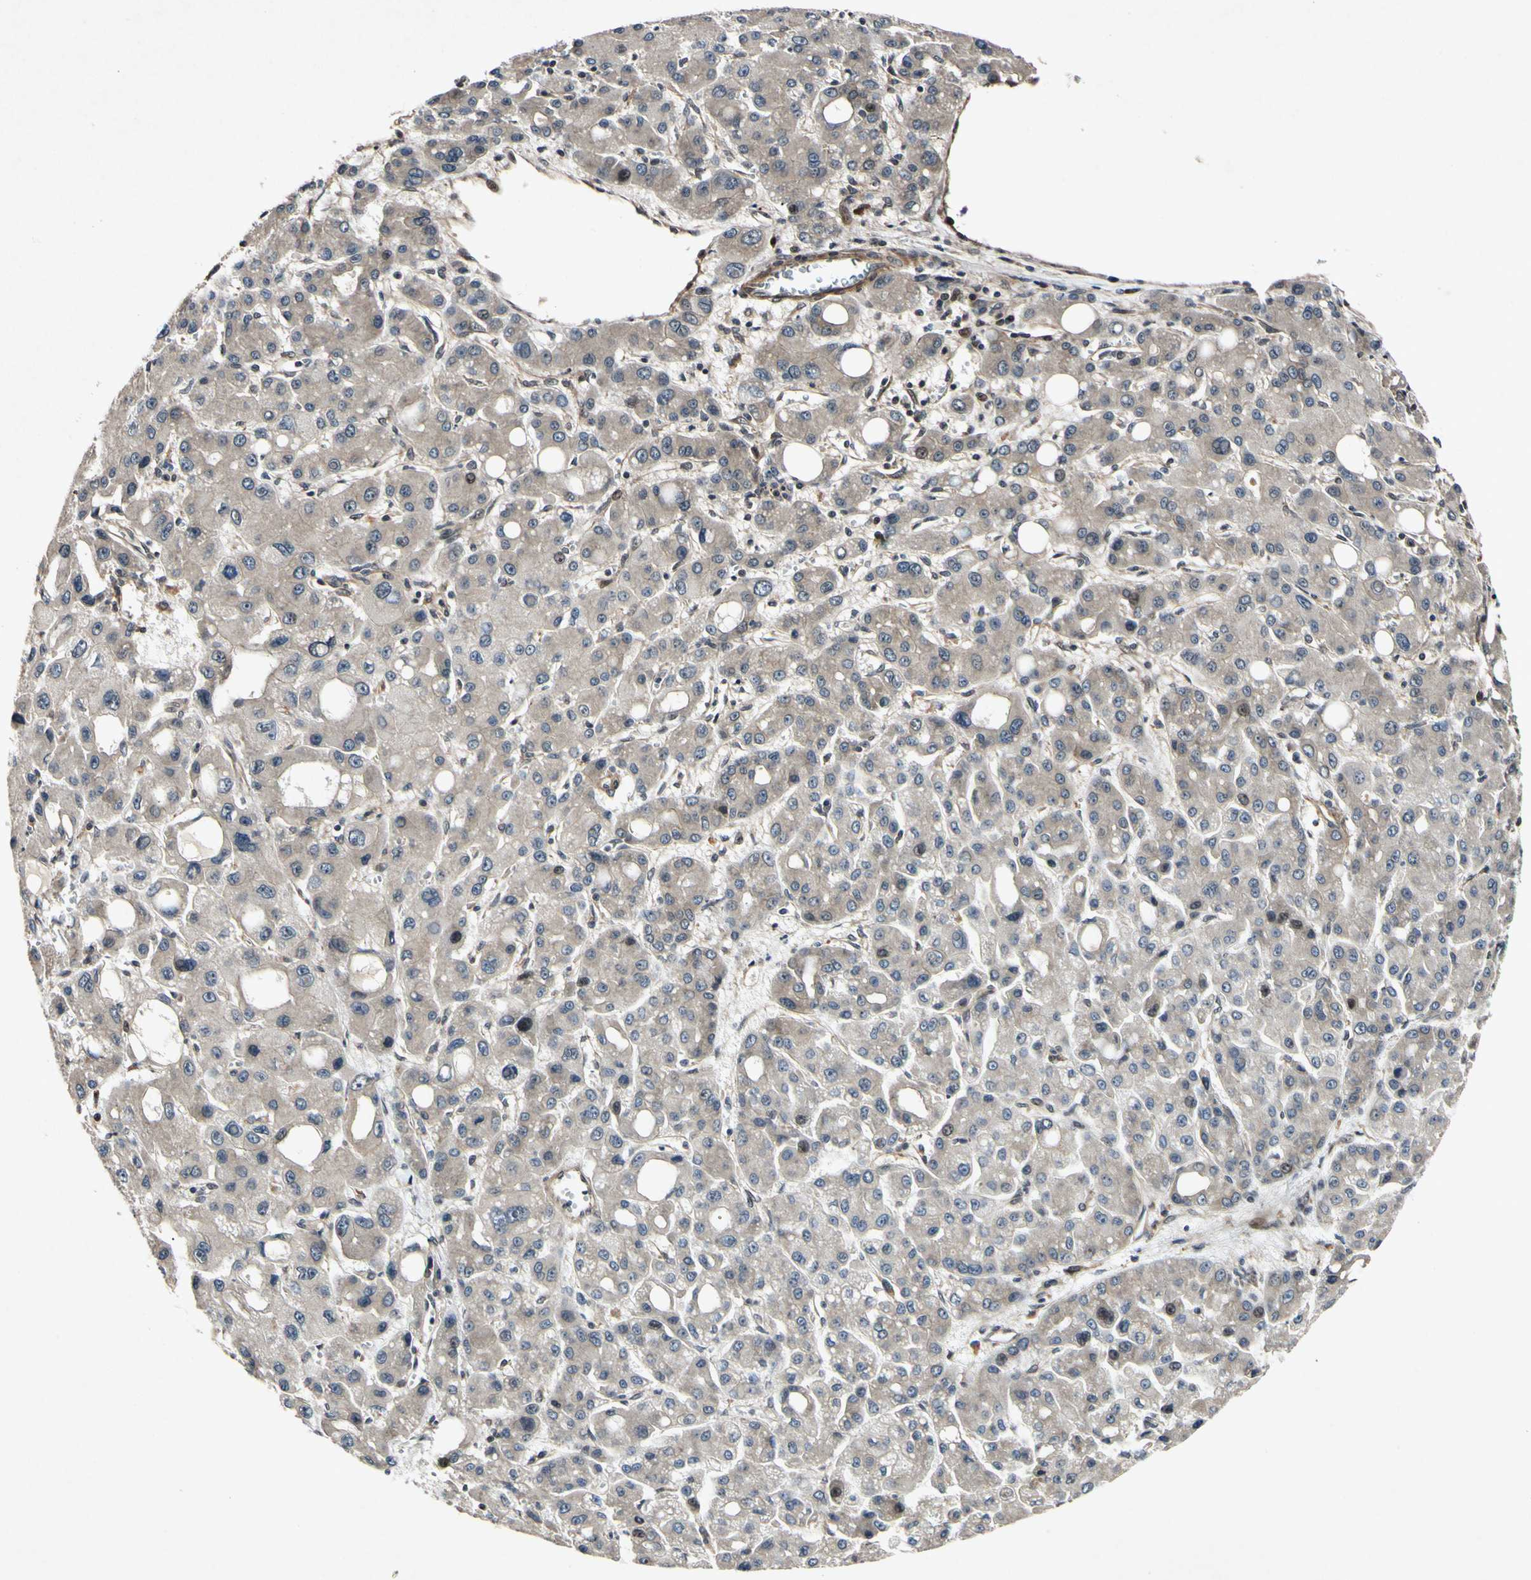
{"staining": {"intensity": "weak", "quantity": "25%-75%", "location": "cytoplasmic/membranous"}, "tissue": "liver cancer", "cell_type": "Tumor cells", "image_type": "cancer", "snomed": [{"axis": "morphology", "description": "Carcinoma, Hepatocellular, NOS"}, {"axis": "topography", "description": "Liver"}], "caption": "Immunohistochemistry photomicrograph of liver cancer (hepatocellular carcinoma) stained for a protein (brown), which displays low levels of weak cytoplasmic/membranous expression in about 25%-75% of tumor cells.", "gene": "CSNK1E", "patient": {"sex": "male", "age": 55}}